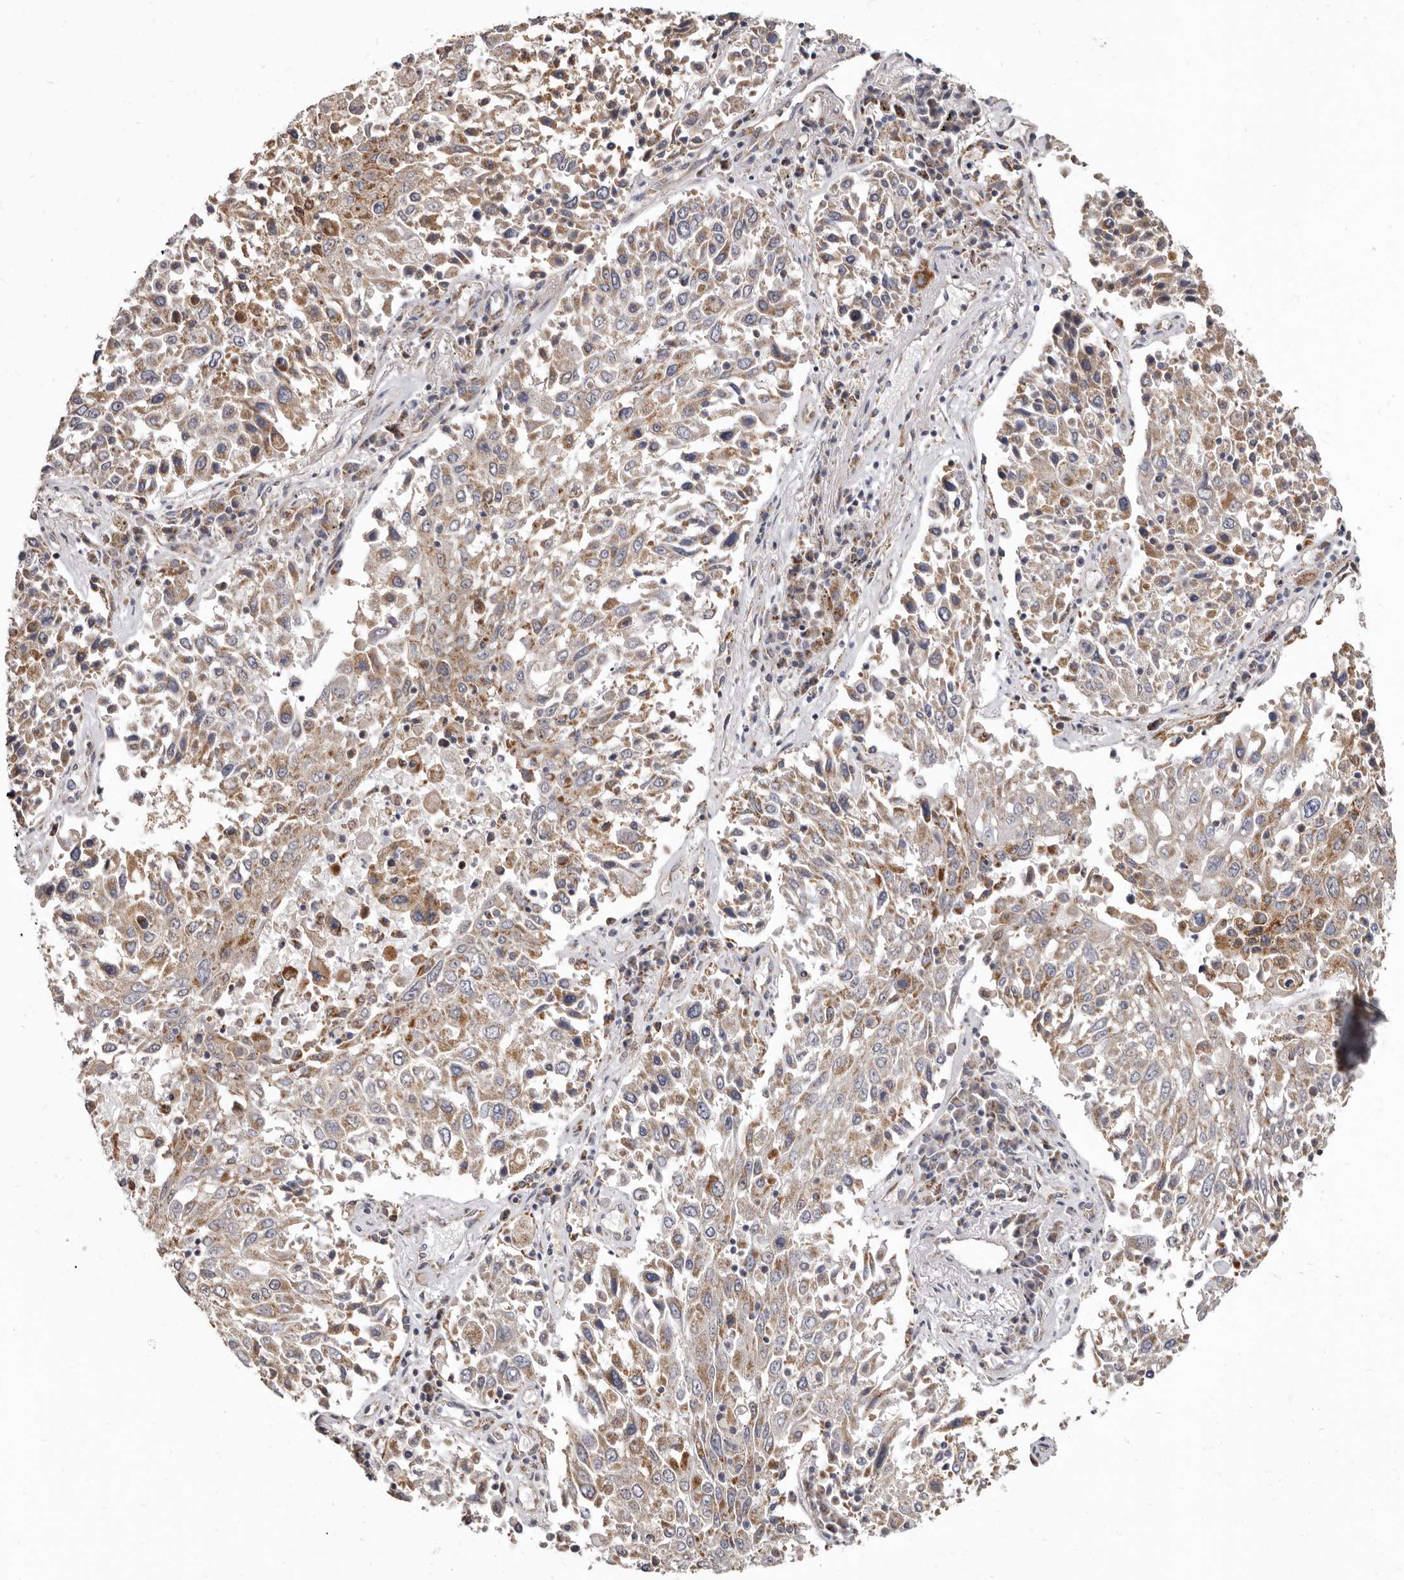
{"staining": {"intensity": "moderate", "quantity": ">75%", "location": "cytoplasmic/membranous"}, "tissue": "lung cancer", "cell_type": "Tumor cells", "image_type": "cancer", "snomed": [{"axis": "morphology", "description": "Squamous cell carcinoma, NOS"}, {"axis": "topography", "description": "Lung"}], "caption": "High-magnification brightfield microscopy of lung cancer (squamous cell carcinoma) stained with DAB (brown) and counterstained with hematoxylin (blue). tumor cells exhibit moderate cytoplasmic/membranous staining is present in approximately>75% of cells.", "gene": "FMO2", "patient": {"sex": "male", "age": 65}}